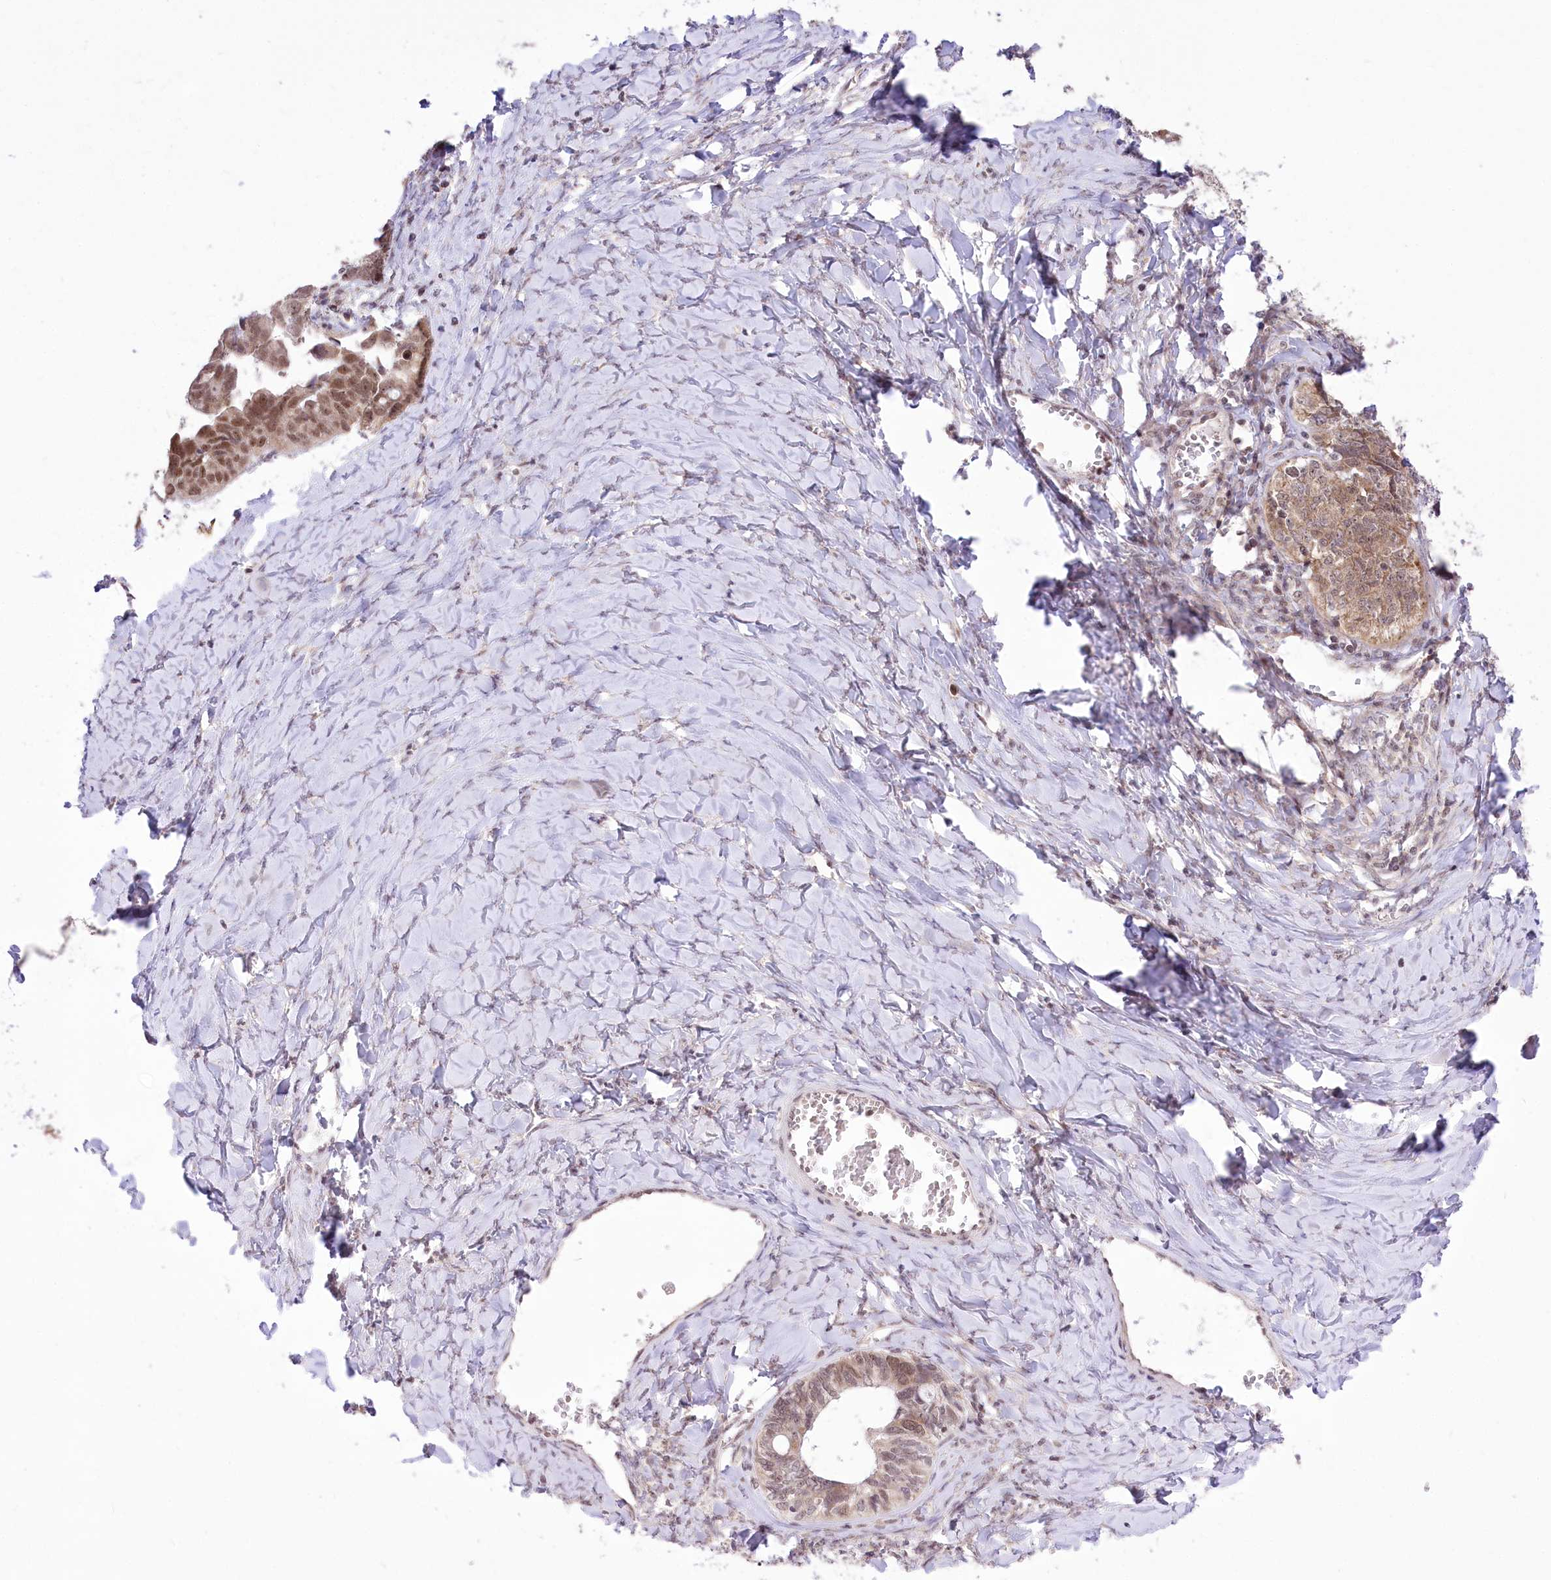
{"staining": {"intensity": "moderate", "quantity": ">75%", "location": "cytoplasmic/membranous,nuclear"}, "tissue": "ovarian cancer", "cell_type": "Tumor cells", "image_type": "cancer", "snomed": [{"axis": "morphology", "description": "Cystadenocarcinoma, serous, NOS"}, {"axis": "topography", "description": "Ovary"}], "caption": "Human ovarian cancer stained with a protein marker reveals moderate staining in tumor cells.", "gene": "ZMAT2", "patient": {"sex": "female", "age": 79}}